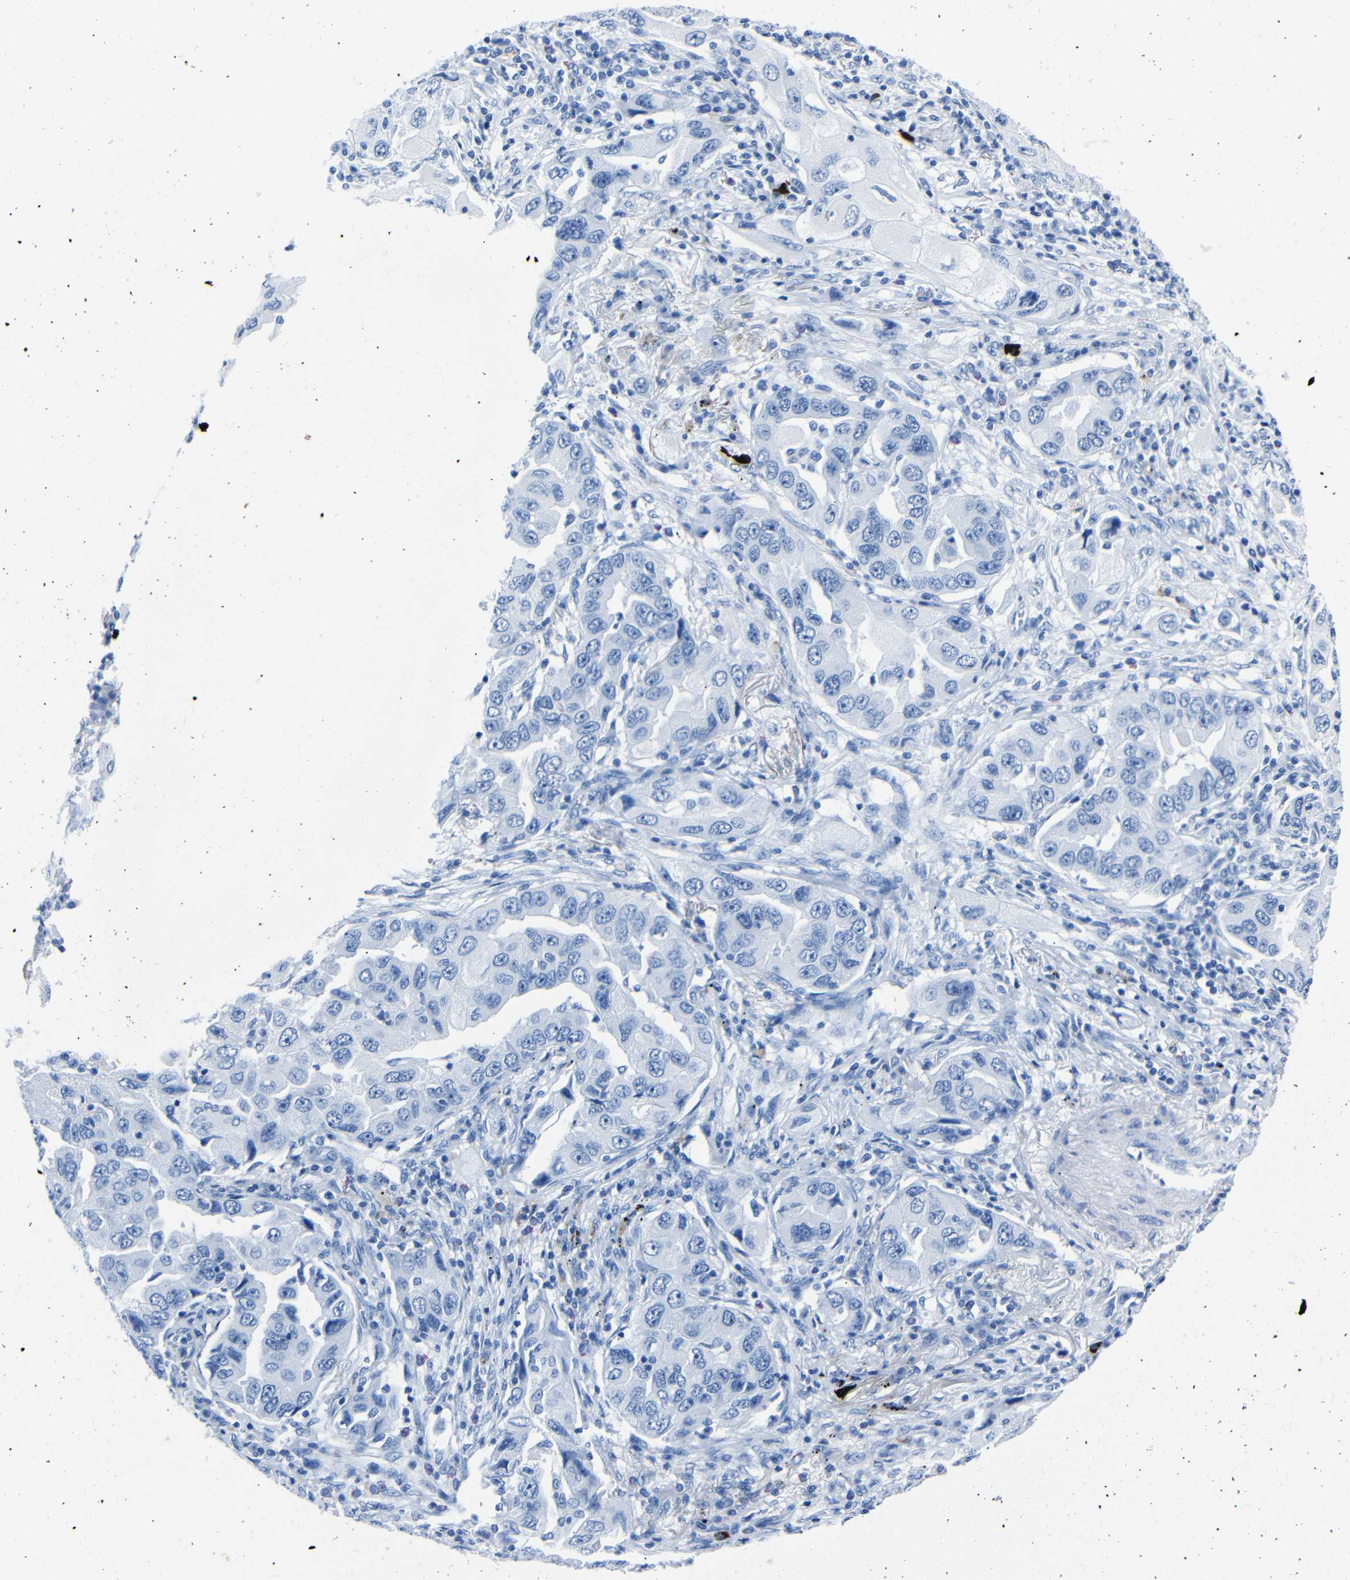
{"staining": {"intensity": "negative", "quantity": "none", "location": "none"}, "tissue": "lung cancer", "cell_type": "Tumor cells", "image_type": "cancer", "snomed": [{"axis": "morphology", "description": "Adenocarcinoma, NOS"}, {"axis": "topography", "description": "Lung"}], "caption": "There is no significant expression in tumor cells of adenocarcinoma (lung).", "gene": "CLDN11", "patient": {"sex": "female", "age": 65}}